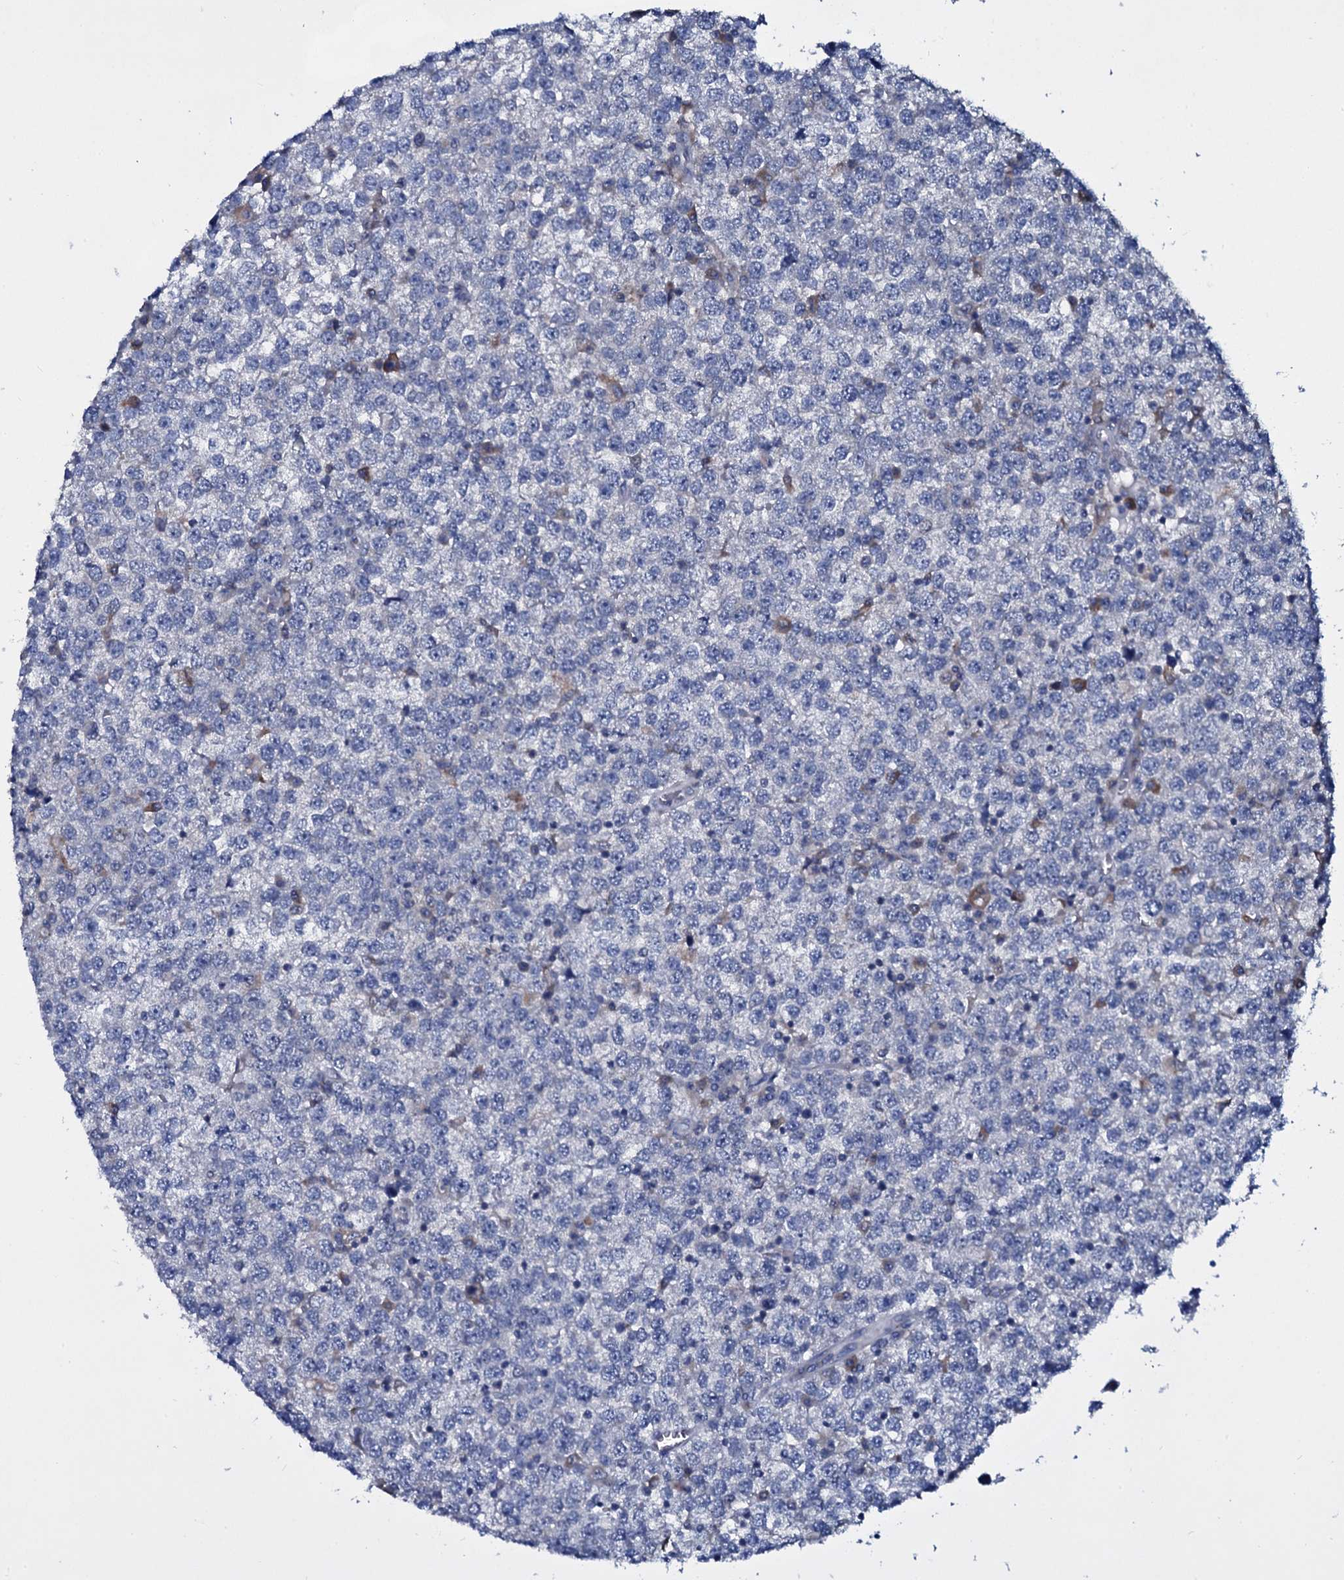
{"staining": {"intensity": "negative", "quantity": "none", "location": "none"}, "tissue": "testis cancer", "cell_type": "Tumor cells", "image_type": "cancer", "snomed": [{"axis": "morphology", "description": "Seminoma, NOS"}, {"axis": "topography", "description": "Testis"}], "caption": "Seminoma (testis) was stained to show a protein in brown. There is no significant positivity in tumor cells.", "gene": "TPGS2", "patient": {"sex": "male", "age": 65}}